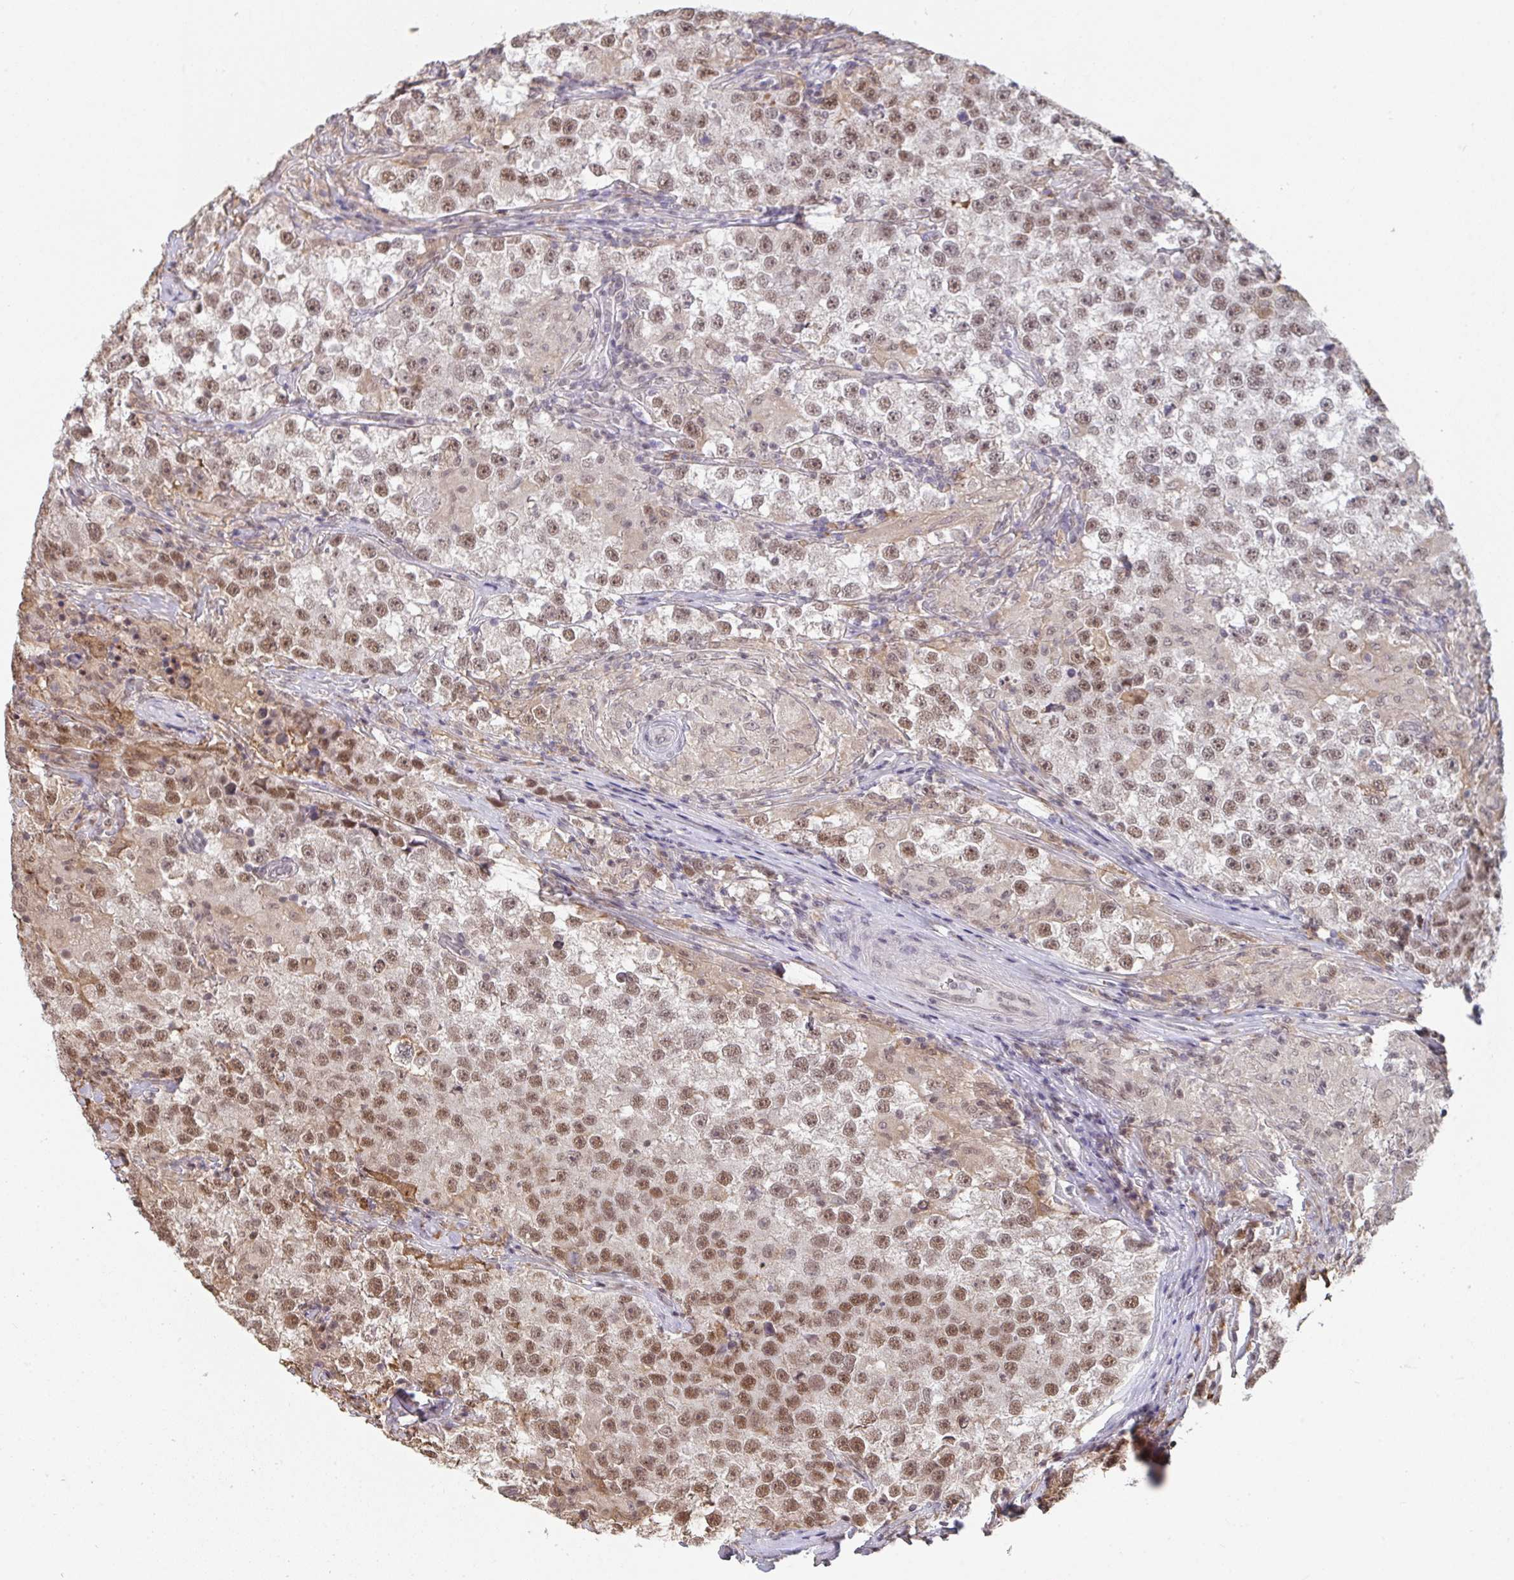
{"staining": {"intensity": "moderate", "quantity": ">75%", "location": "nuclear"}, "tissue": "testis cancer", "cell_type": "Tumor cells", "image_type": "cancer", "snomed": [{"axis": "morphology", "description": "Seminoma, NOS"}, {"axis": "topography", "description": "Testis"}], "caption": "Immunohistochemistry (IHC) (DAB) staining of seminoma (testis) shows moderate nuclear protein staining in about >75% of tumor cells.", "gene": "SAP30", "patient": {"sex": "male", "age": 46}}